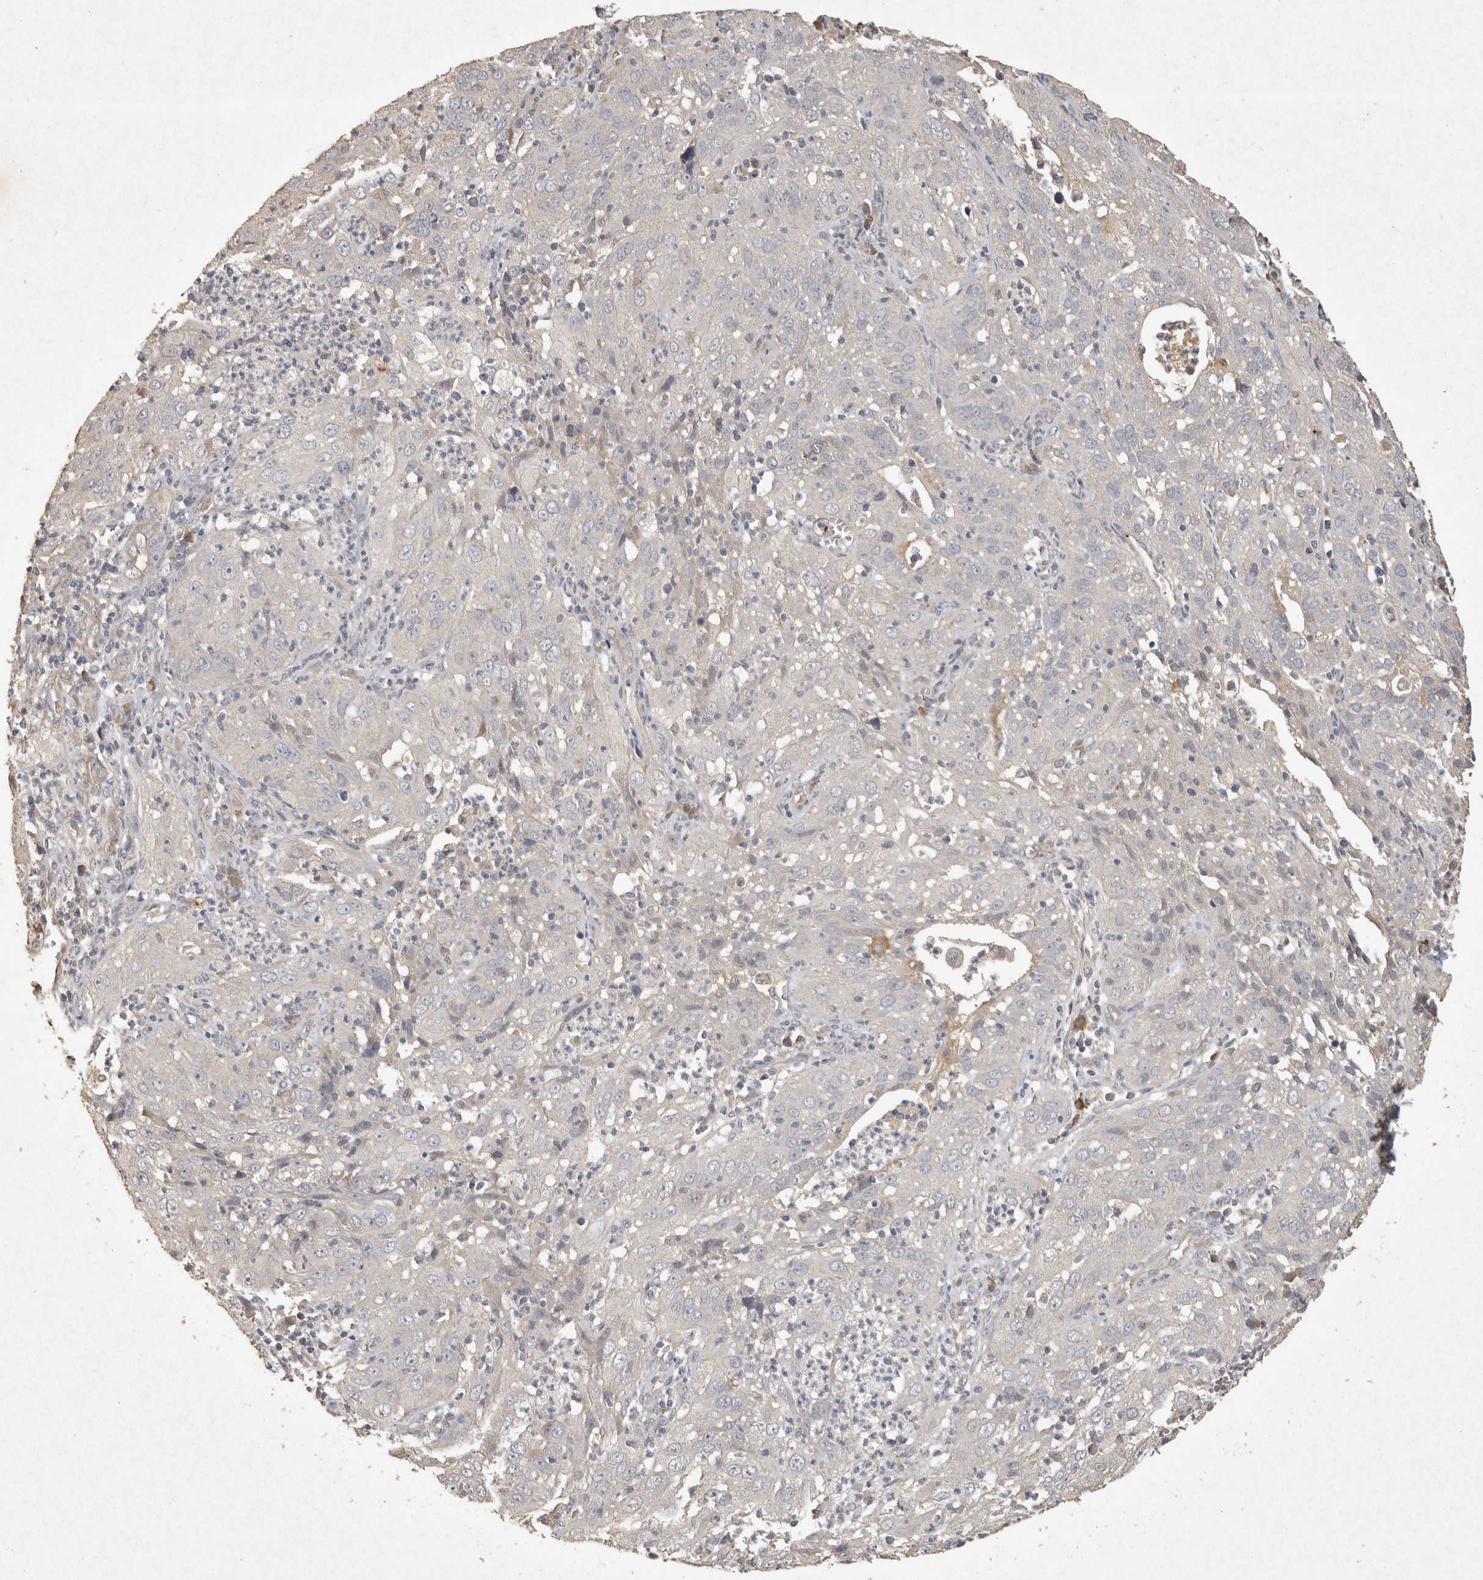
{"staining": {"intensity": "negative", "quantity": "none", "location": "none"}, "tissue": "cervical cancer", "cell_type": "Tumor cells", "image_type": "cancer", "snomed": [{"axis": "morphology", "description": "Squamous cell carcinoma, NOS"}, {"axis": "topography", "description": "Cervix"}], "caption": "Cervical squamous cell carcinoma was stained to show a protein in brown. There is no significant positivity in tumor cells.", "gene": "OSTN", "patient": {"sex": "female", "age": 32}}